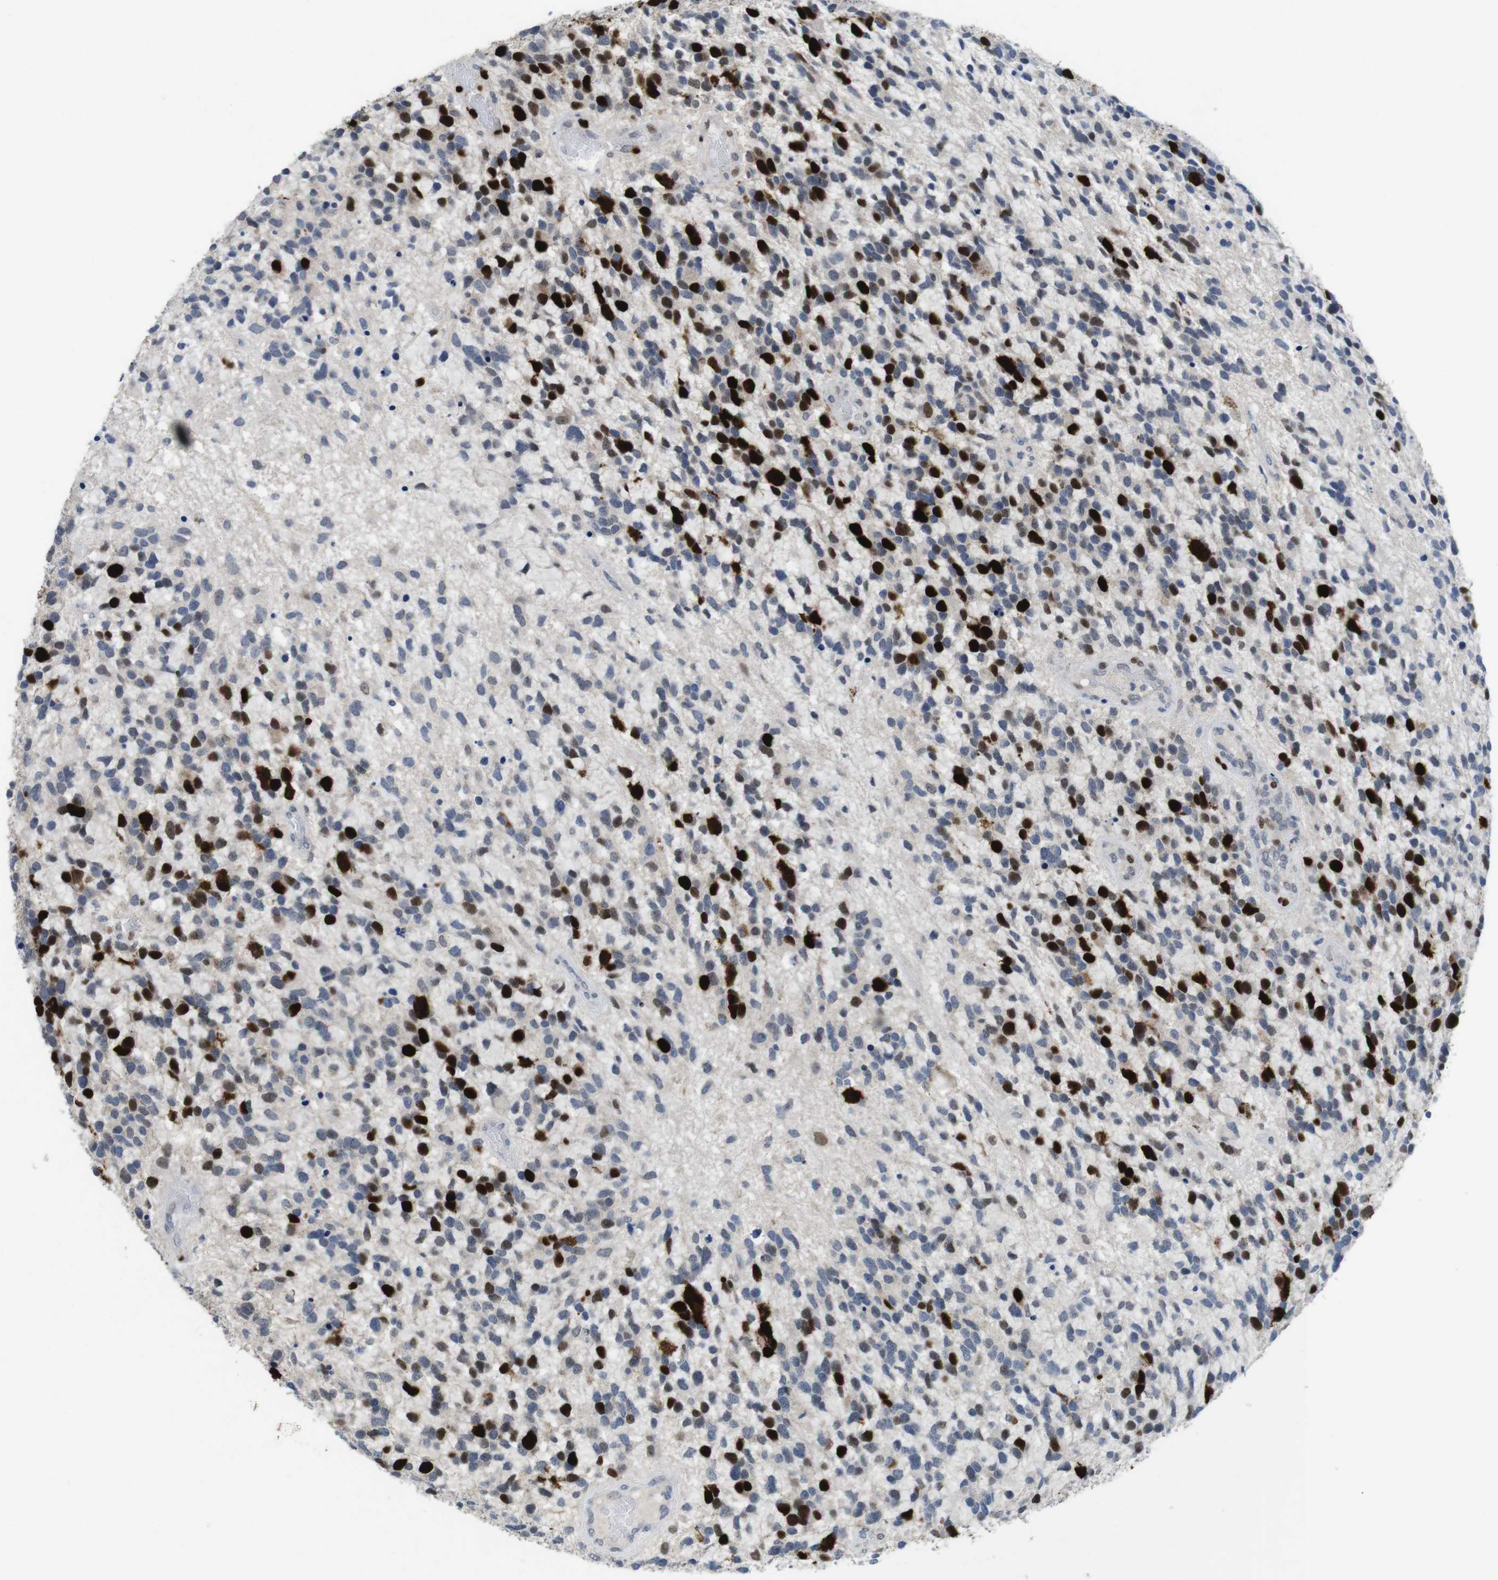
{"staining": {"intensity": "strong", "quantity": "25%-75%", "location": "nuclear"}, "tissue": "glioma", "cell_type": "Tumor cells", "image_type": "cancer", "snomed": [{"axis": "morphology", "description": "Glioma, malignant, High grade"}, {"axis": "topography", "description": "Brain"}], "caption": "IHC micrograph of malignant glioma (high-grade) stained for a protein (brown), which exhibits high levels of strong nuclear staining in approximately 25%-75% of tumor cells.", "gene": "KPNA2", "patient": {"sex": "female", "age": 58}}